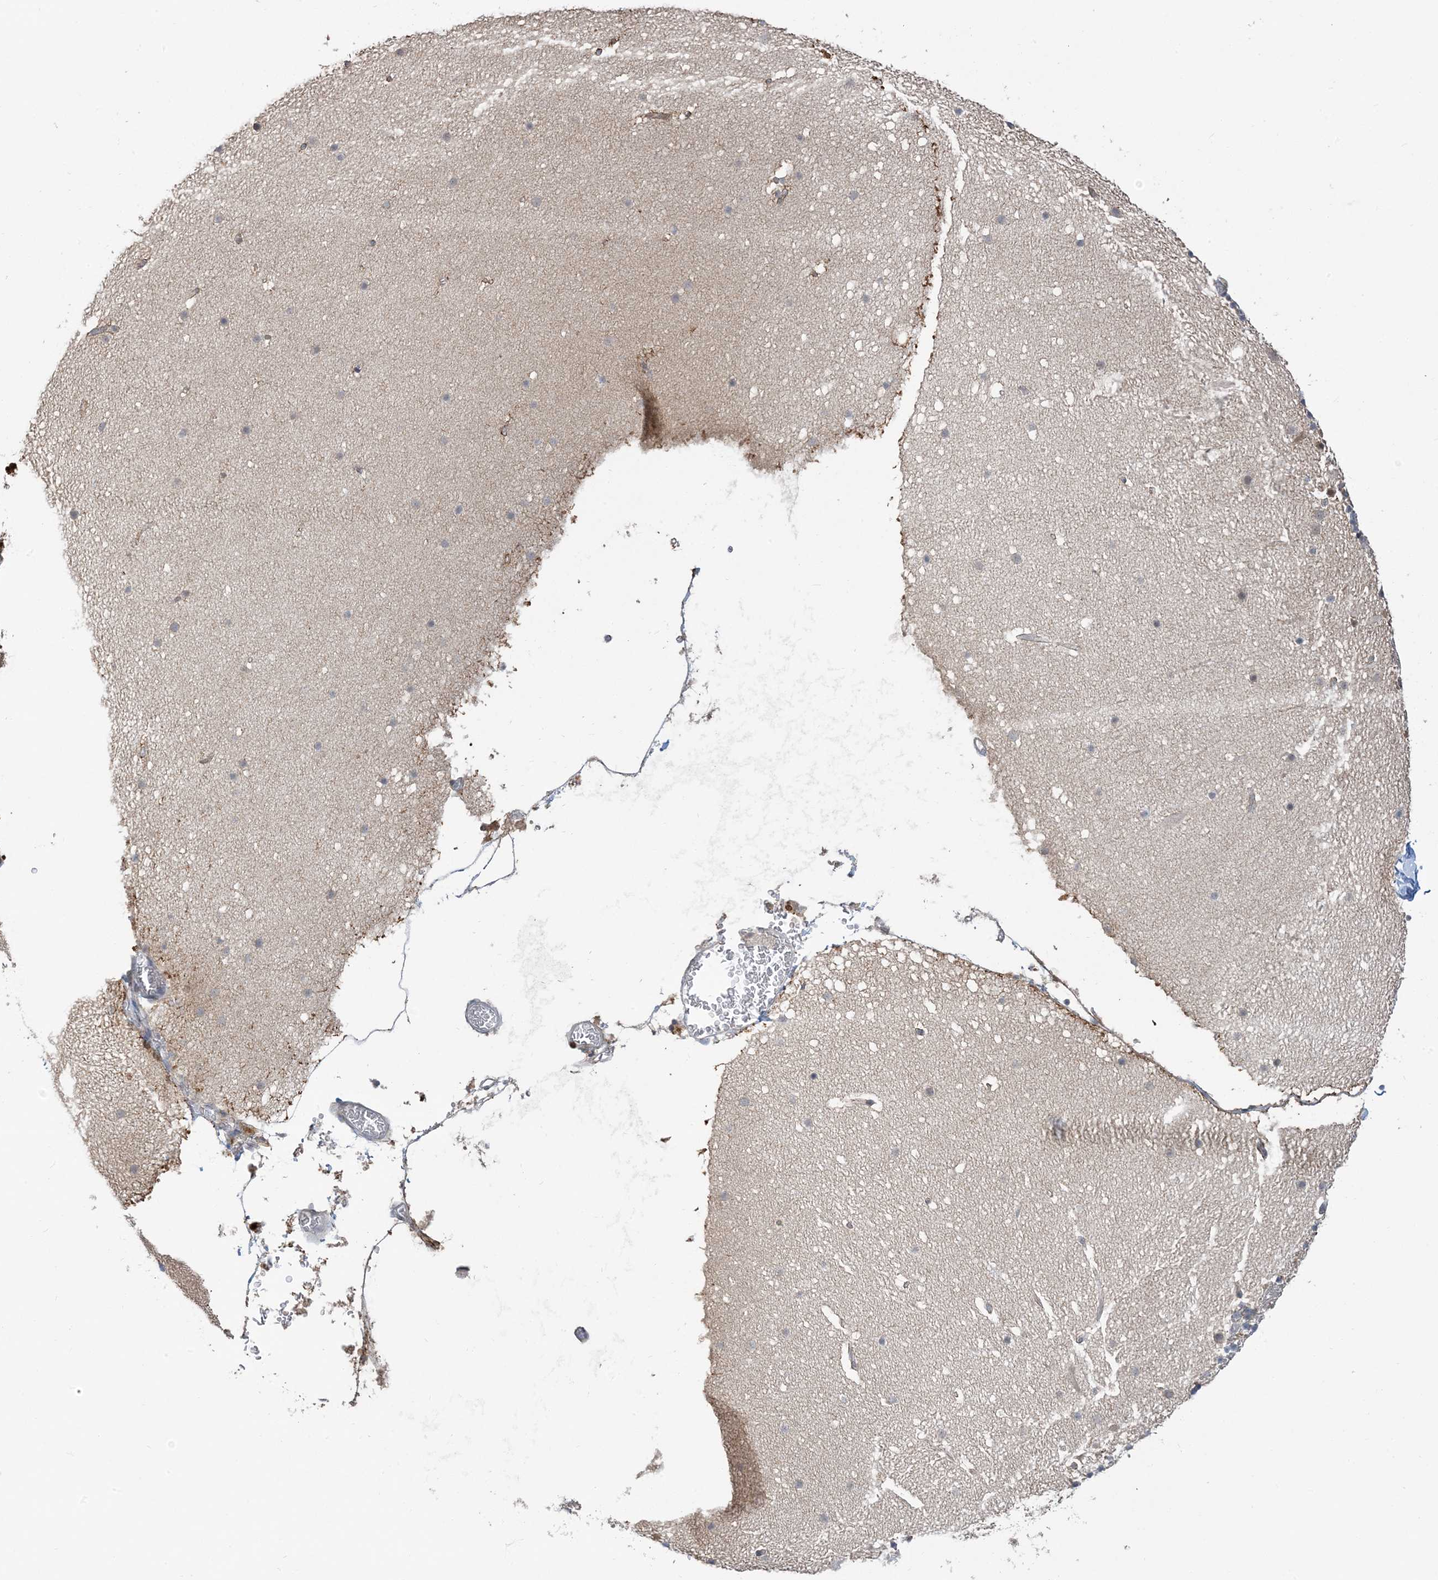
{"staining": {"intensity": "negative", "quantity": "none", "location": "none"}, "tissue": "cerebellum", "cell_type": "Cells in granular layer", "image_type": "normal", "snomed": [{"axis": "morphology", "description": "Normal tissue, NOS"}, {"axis": "topography", "description": "Cerebellum"}], "caption": "Immunohistochemistry of benign human cerebellum demonstrates no expression in cells in granular layer.", "gene": "PRRT3", "patient": {"sex": "male", "age": 57}}